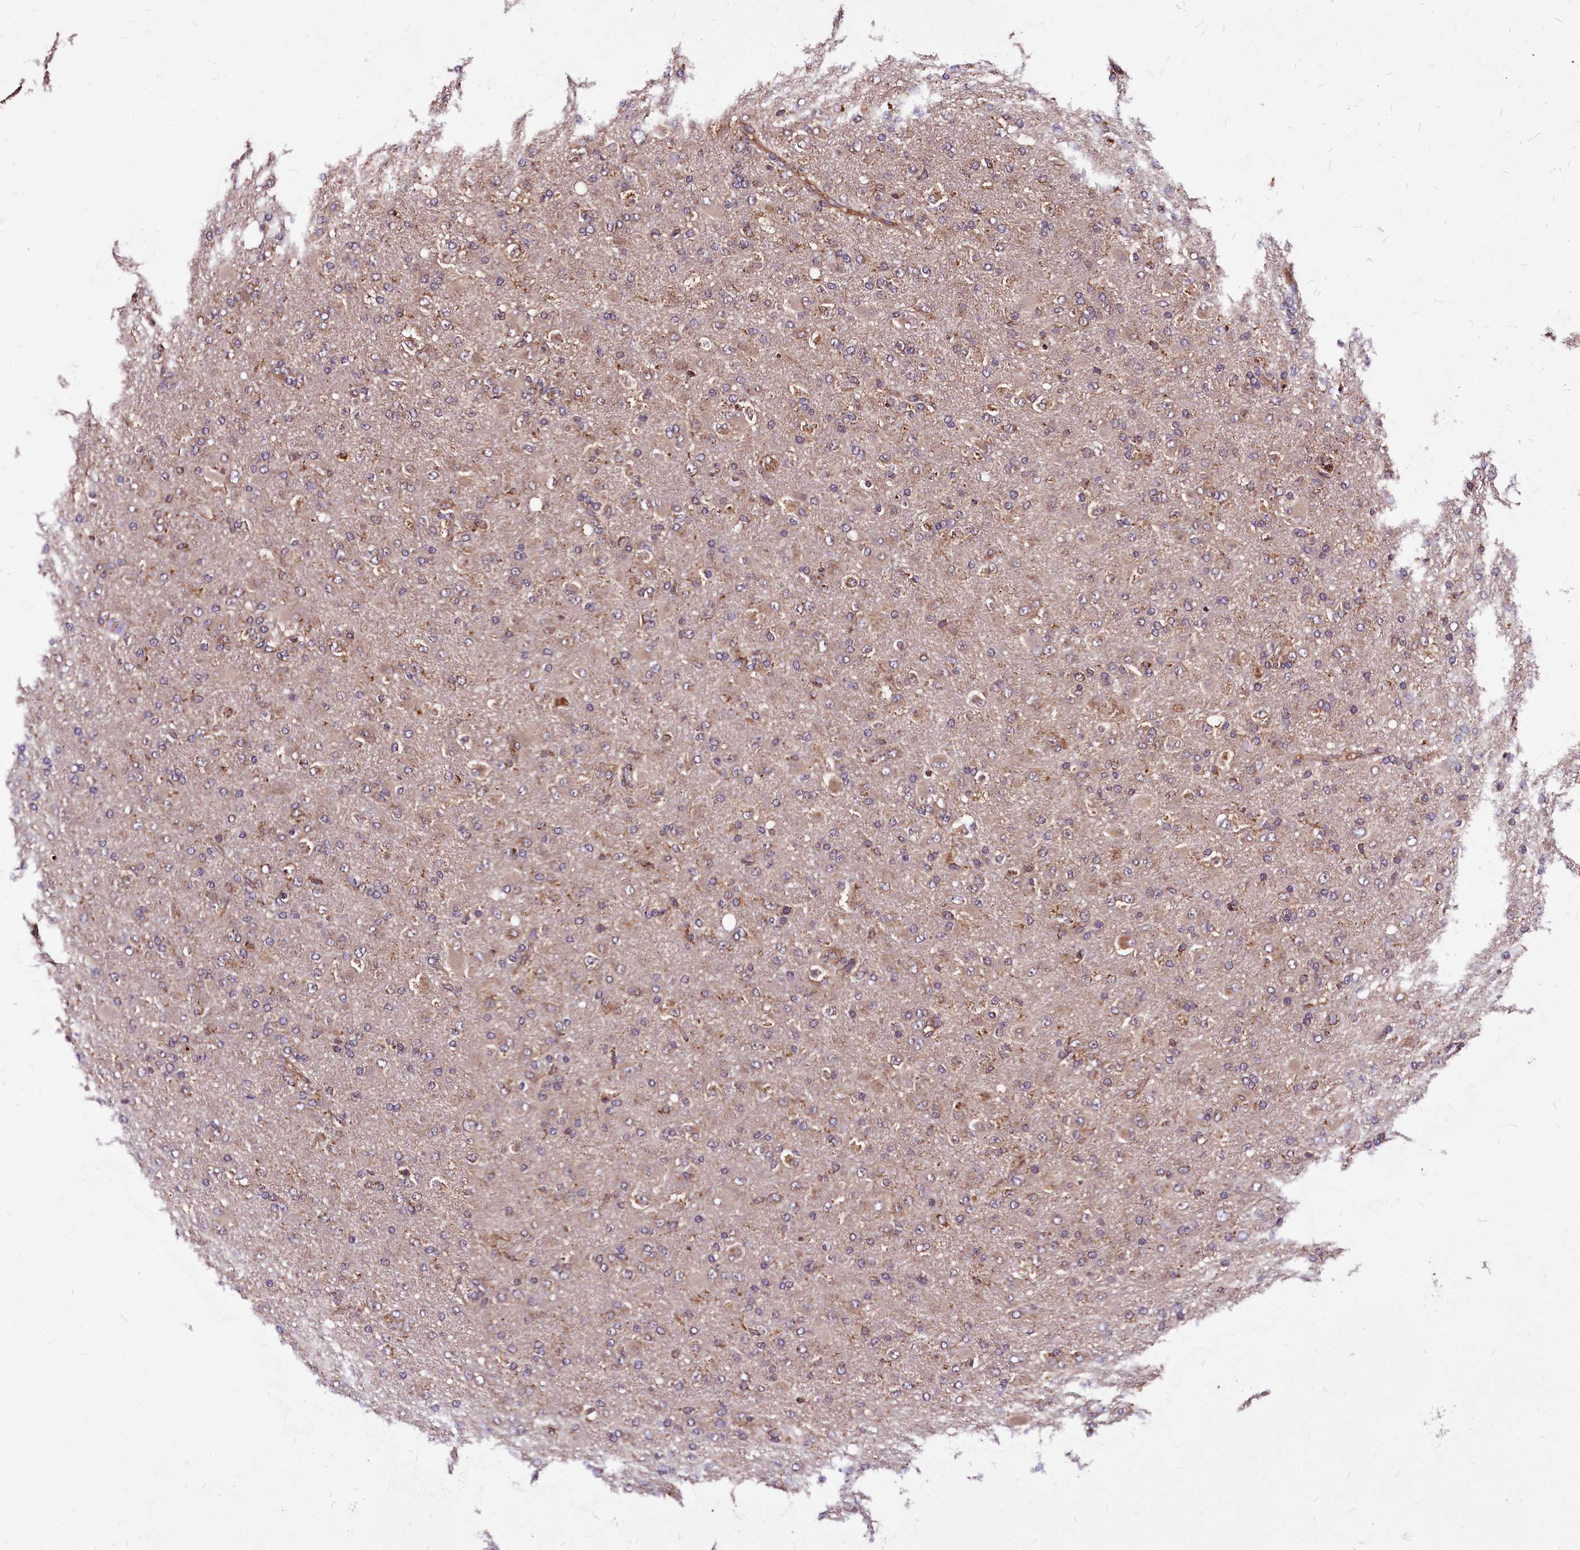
{"staining": {"intensity": "moderate", "quantity": "25%-75%", "location": "cytoplasmic/membranous"}, "tissue": "glioma", "cell_type": "Tumor cells", "image_type": "cancer", "snomed": [{"axis": "morphology", "description": "Glioma, malignant, Low grade"}, {"axis": "topography", "description": "Brain"}], "caption": "The photomicrograph exhibits immunohistochemical staining of malignant low-grade glioma. There is moderate cytoplasmic/membranous staining is seen in approximately 25%-75% of tumor cells. (brown staining indicates protein expression, while blue staining denotes nuclei).", "gene": "LRSAM1", "patient": {"sex": "male", "age": 65}}